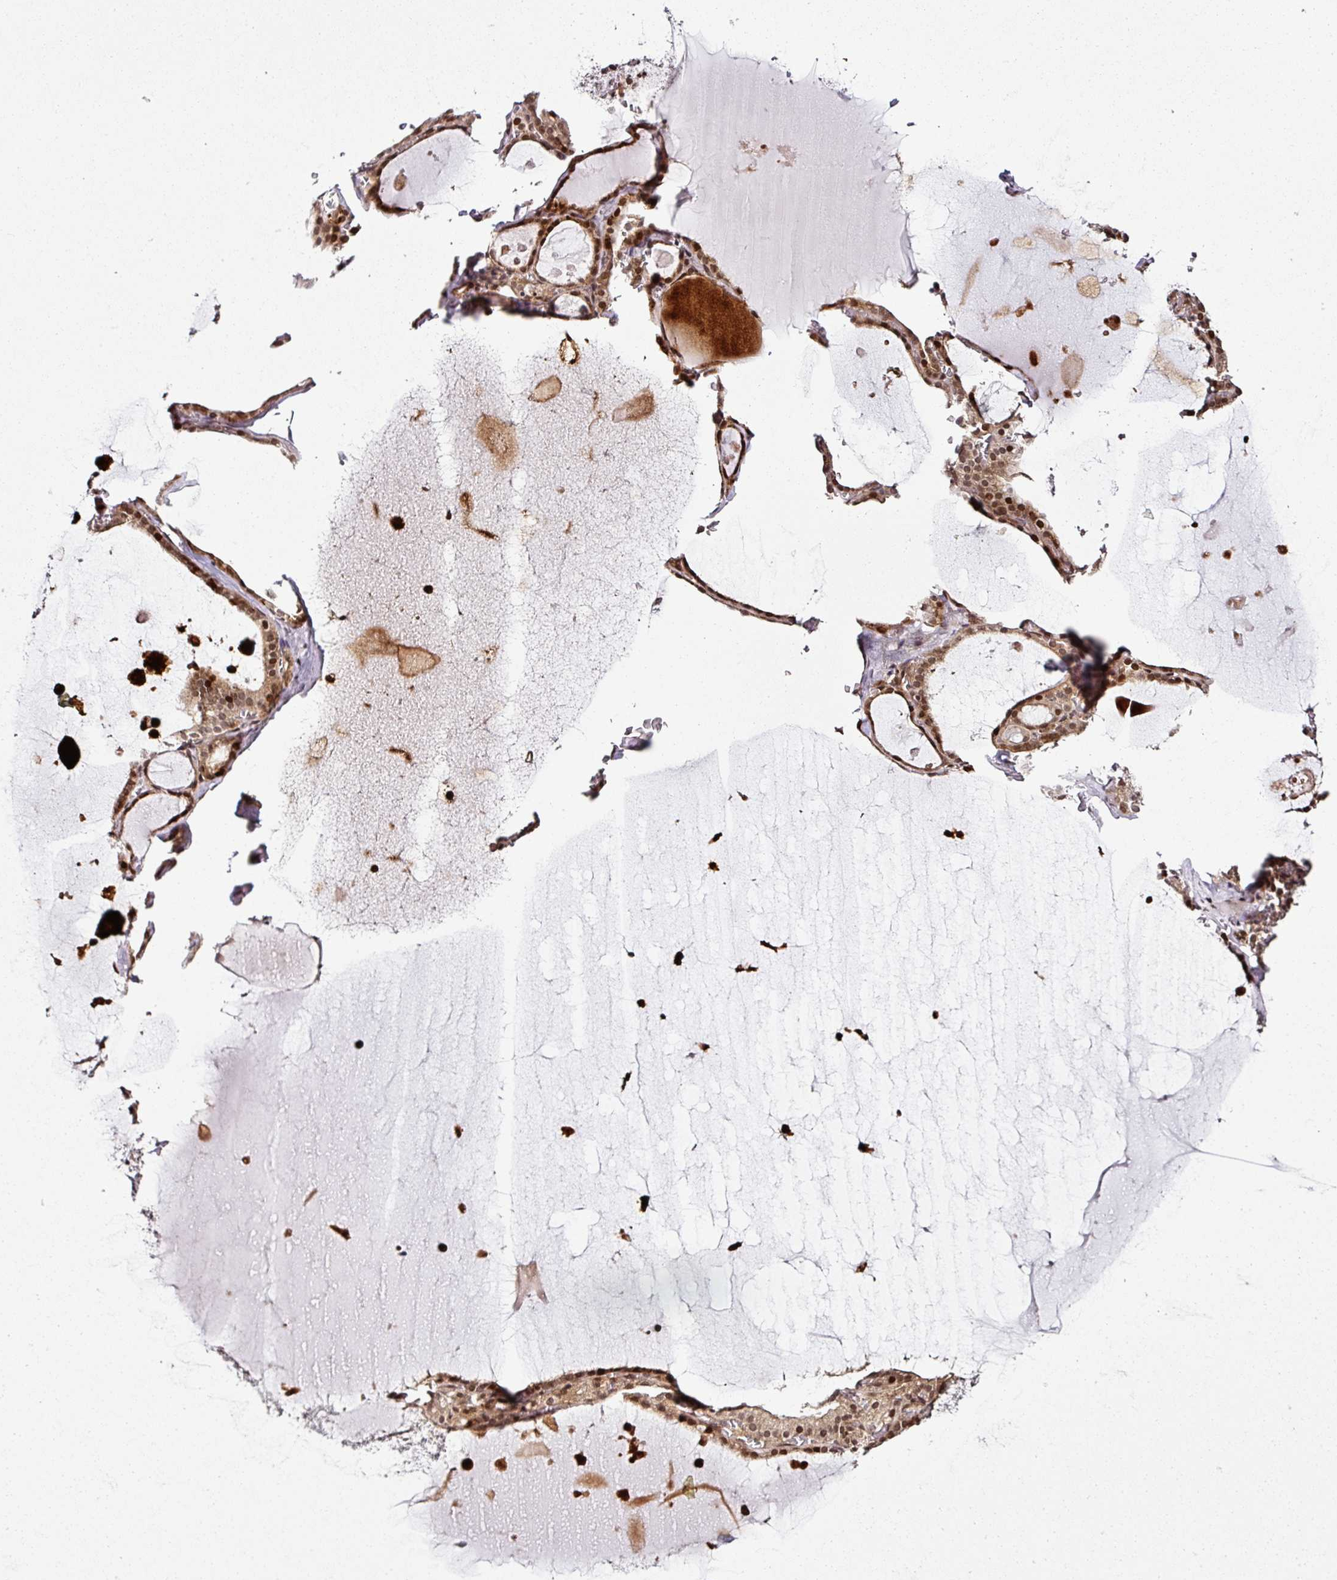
{"staining": {"intensity": "strong", "quantity": ">75%", "location": "cytoplasmic/membranous,nuclear"}, "tissue": "thyroid gland", "cell_type": "Glandular cells", "image_type": "normal", "snomed": [{"axis": "morphology", "description": "Normal tissue, NOS"}, {"axis": "topography", "description": "Thyroid gland"}], "caption": "High-magnification brightfield microscopy of normal thyroid gland stained with DAB (brown) and counterstained with hematoxylin (blue). glandular cells exhibit strong cytoplasmic/membranous,nuclear positivity is appreciated in approximately>75% of cells.", "gene": "COPRS", "patient": {"sex": "male", "age": 56}}